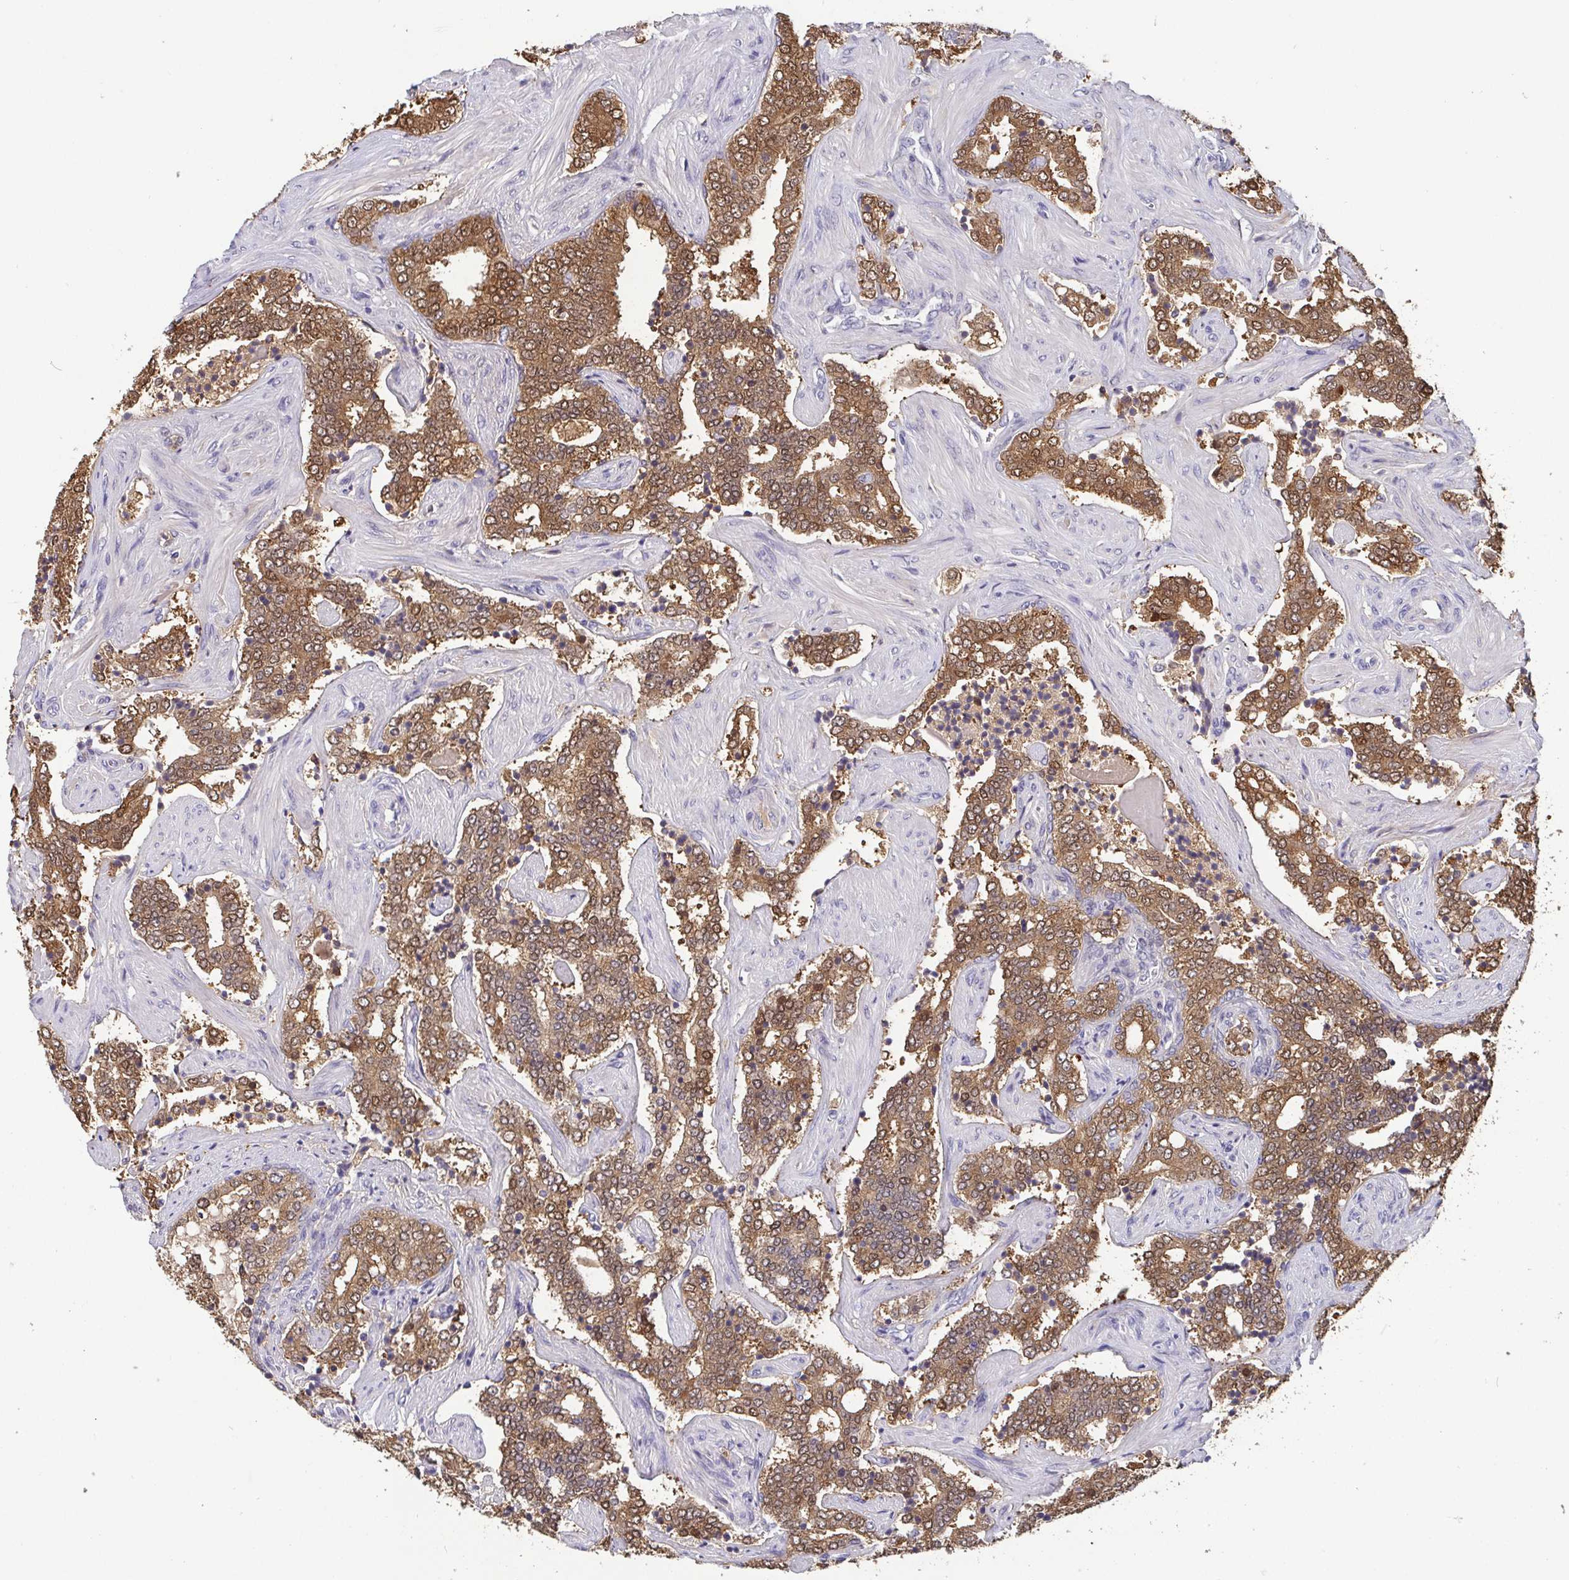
{"staining": {"intensity": "strong", "quantity": ">75%", "location": "cytoplasmic/membranous"}, "tissue": "prostate cancer", "cell_type": "Tumor cells", "image_type": "cancer", "snomed": [{"axis": "morphology", "description": "Adenocarcinoma, High grade"}, {"axis": "topography", "description": "Prostate"}], "caption": "Brown immunohistochemical staining in human prostate cancer (adenocarcinoma (high-grade)) reveals strong cytoplasmic/membranous staining in about >75% of tumor cells. Using DAB (brown) and hematoxylin (blue) stains, captured at high magnification using brightfield microscopy.", "gene": "IDH1", "patient": {"sex": "male", "age": 60}}